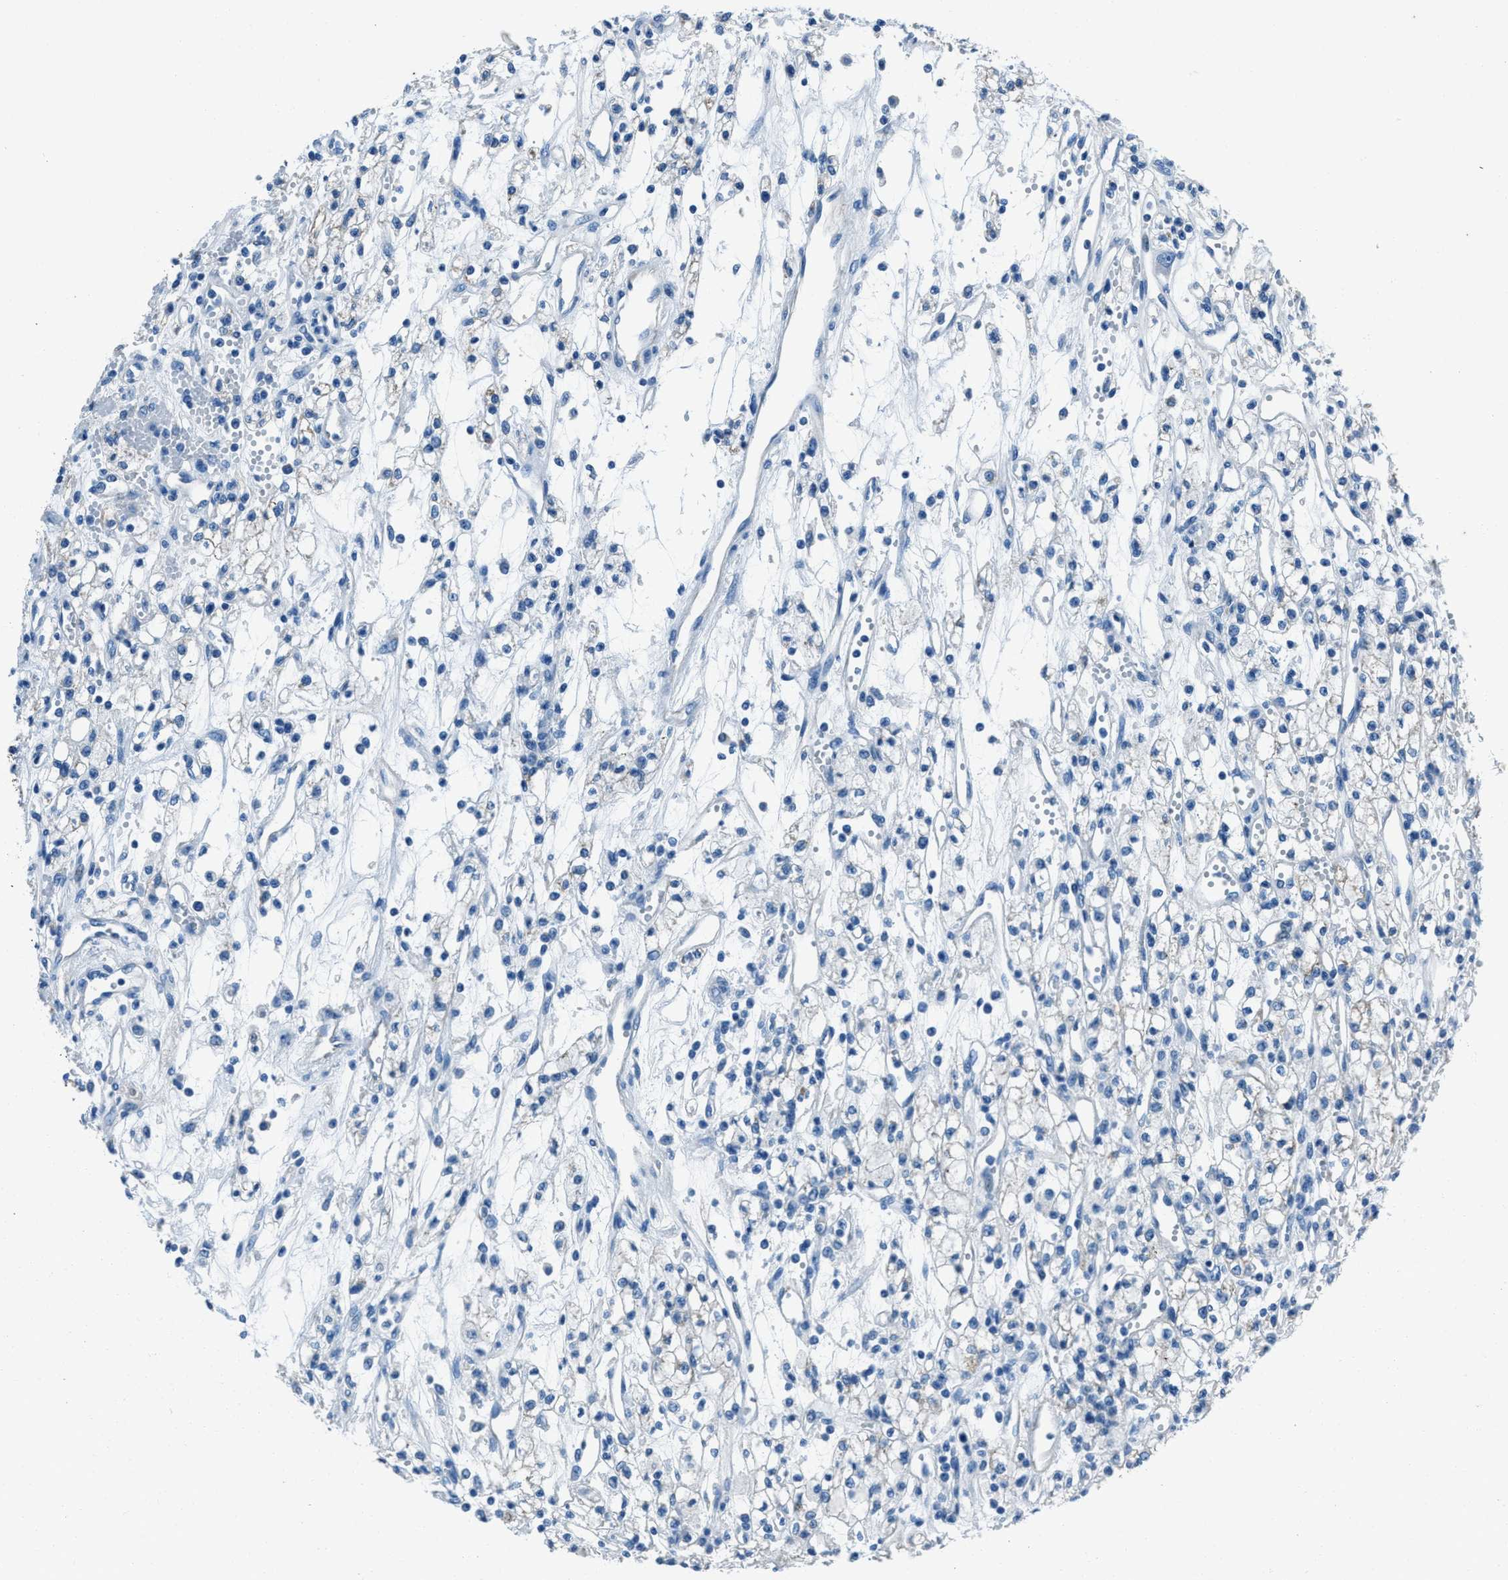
{"staining": {"intensity": "negative", "quantity": "none", "location": "none"}, "tissue": "renal cancer", "cell_type": "Tumor cells", "image_type": "cancer", "snomed": [{"axis": "morphology", "description": "Adenocarcinoma, NOS"}, {"axis": "topography", "description": "Kidney"}], "caption": "Image shows no significant protein positivity in tumor cells of adenocarcinoma (renal). (Stains: DAB IHC with hematoxylin counter stain, Microscopy: brightfield microscopy at high magnification).", "gene": "AMACR", "patient": {"sex": "male", "age": 59}}